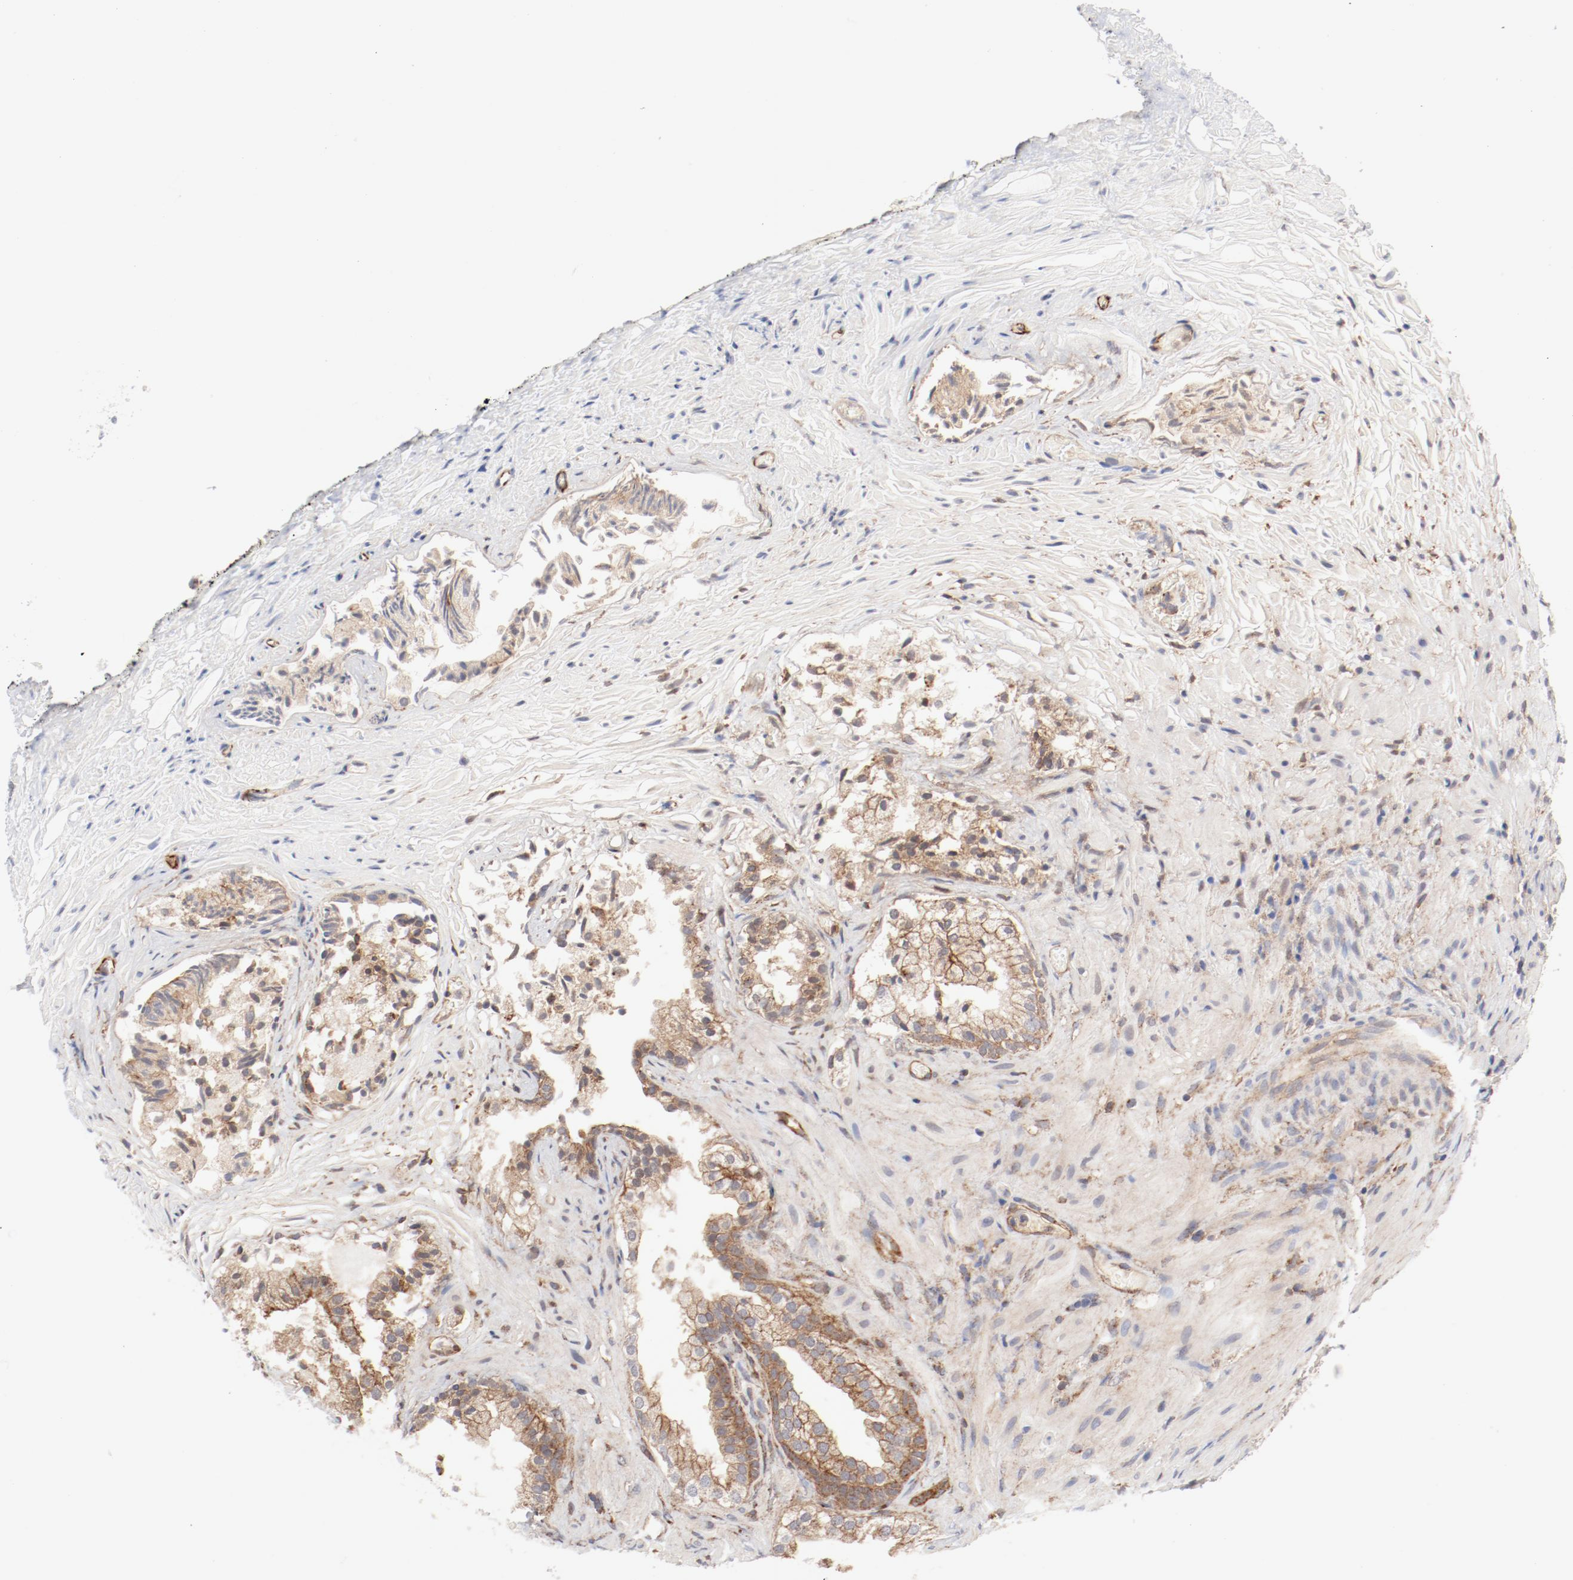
{"staining": {"intensity": "moderate", "quantity": ">75%", "location": "cytoplasmic/membranous"}, "tissue": "prostate", "cell_type": "Glandular cells", "image_type": "normal", "snomed": [{"axis": "morphology", "description": "Normal tissue, NOS"}, {"axis": "topography", "description": "Prostate"}], "caption": "This image demonstrates normal prostate stained with IHC to label a protein in brown. The cytoplasmic/membranous of glandular cells show moderate positivity for the protein. Nuclei are counter-stained blue.", "gene": "AP2A1", "patient": {"sex": "male", "age": 76}}